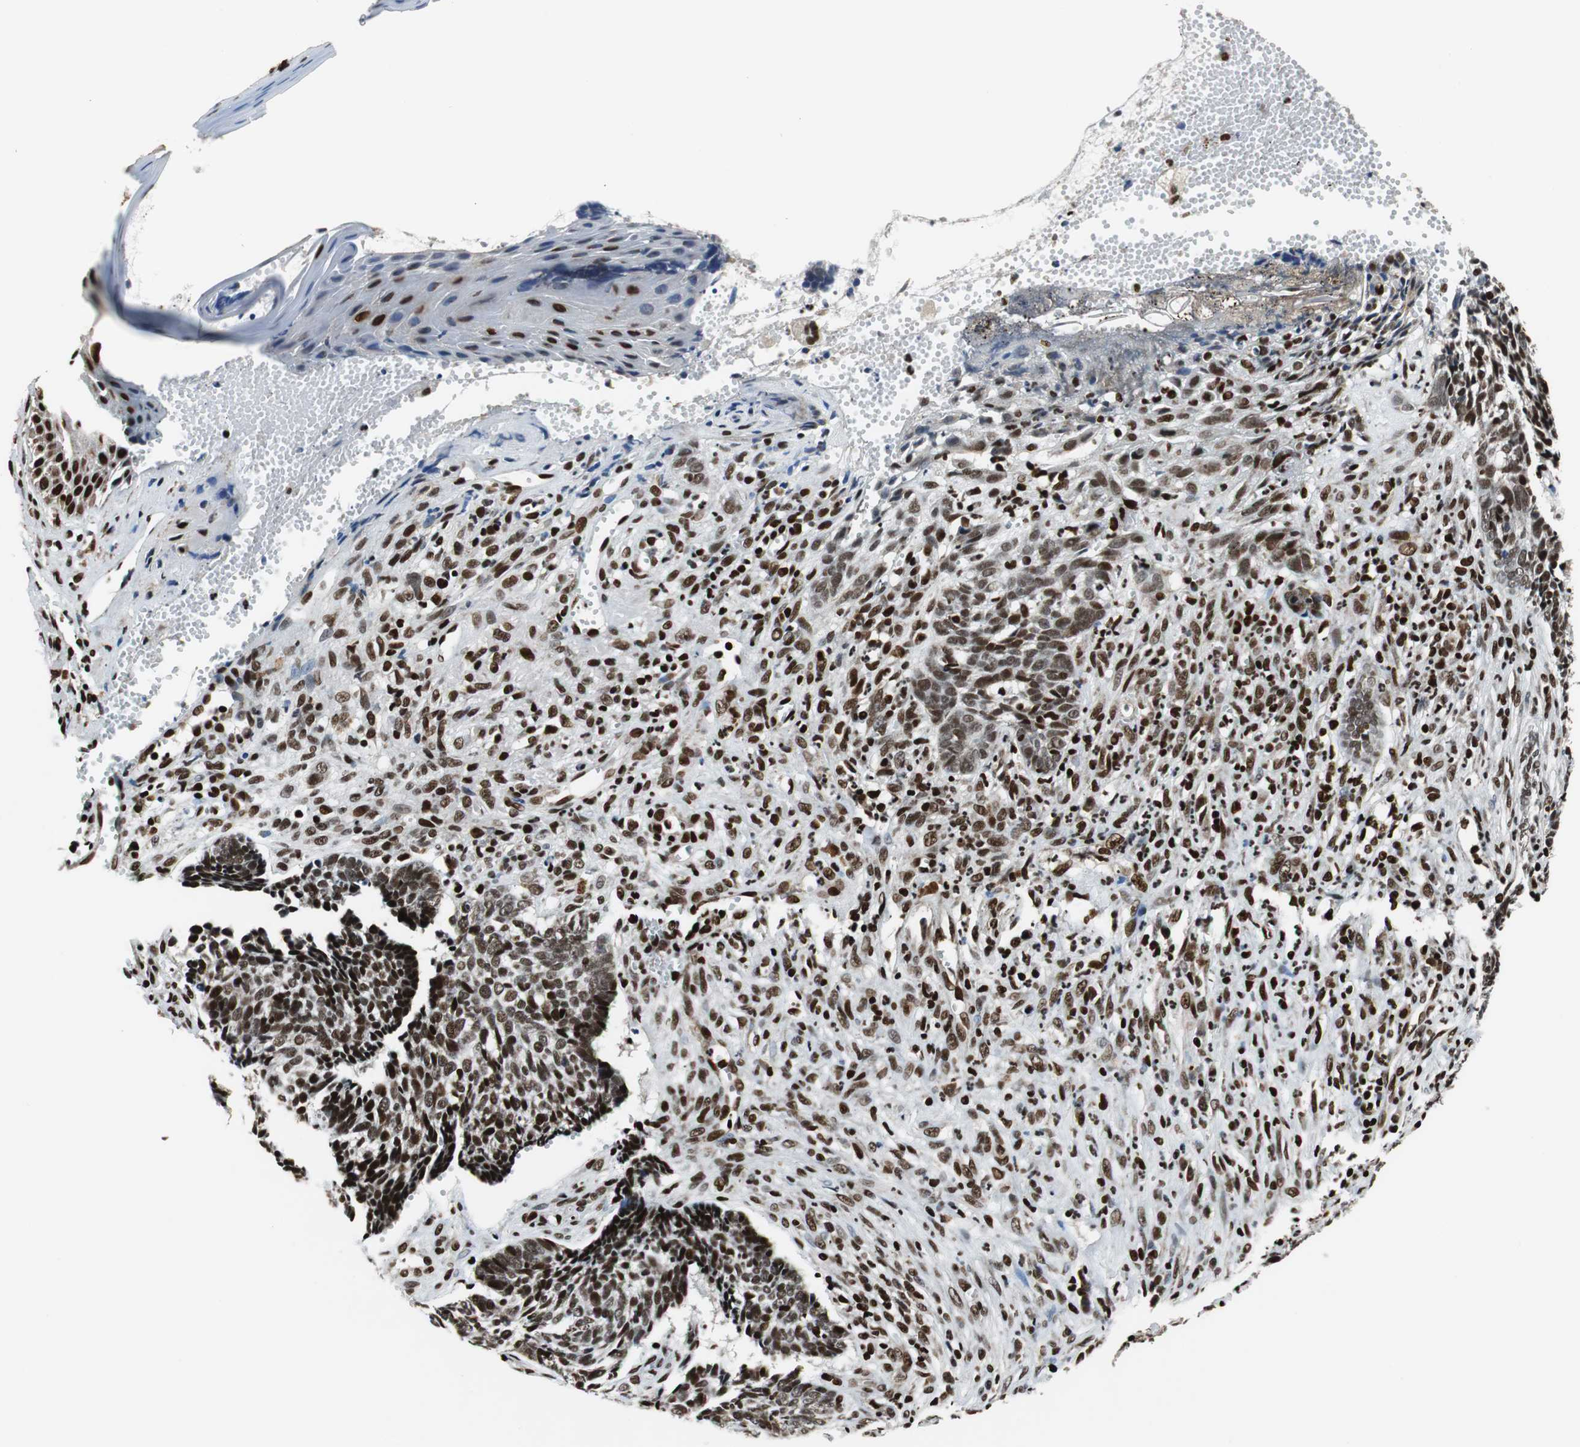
{"staining": {"intensity": "moderate", "quantity": ">75%", "location": "nuclear"}, "tissue": "skin cancer", "cell_type": "Tumor cells", "image_type": "cancer", "snomed": [{"axis": "morphology", "description": "Basal cell carcinoma"}, {"axis": "topography", "description": "Skin"}], "caption": "Basal cell carcinoma (skin) stained for a protein (brown) demonstrates moderate nuclear positive expression in approximately >75% of tumor cells.", "gene": "HDAC1", "patient": {"sex": "male", "age": 84}}